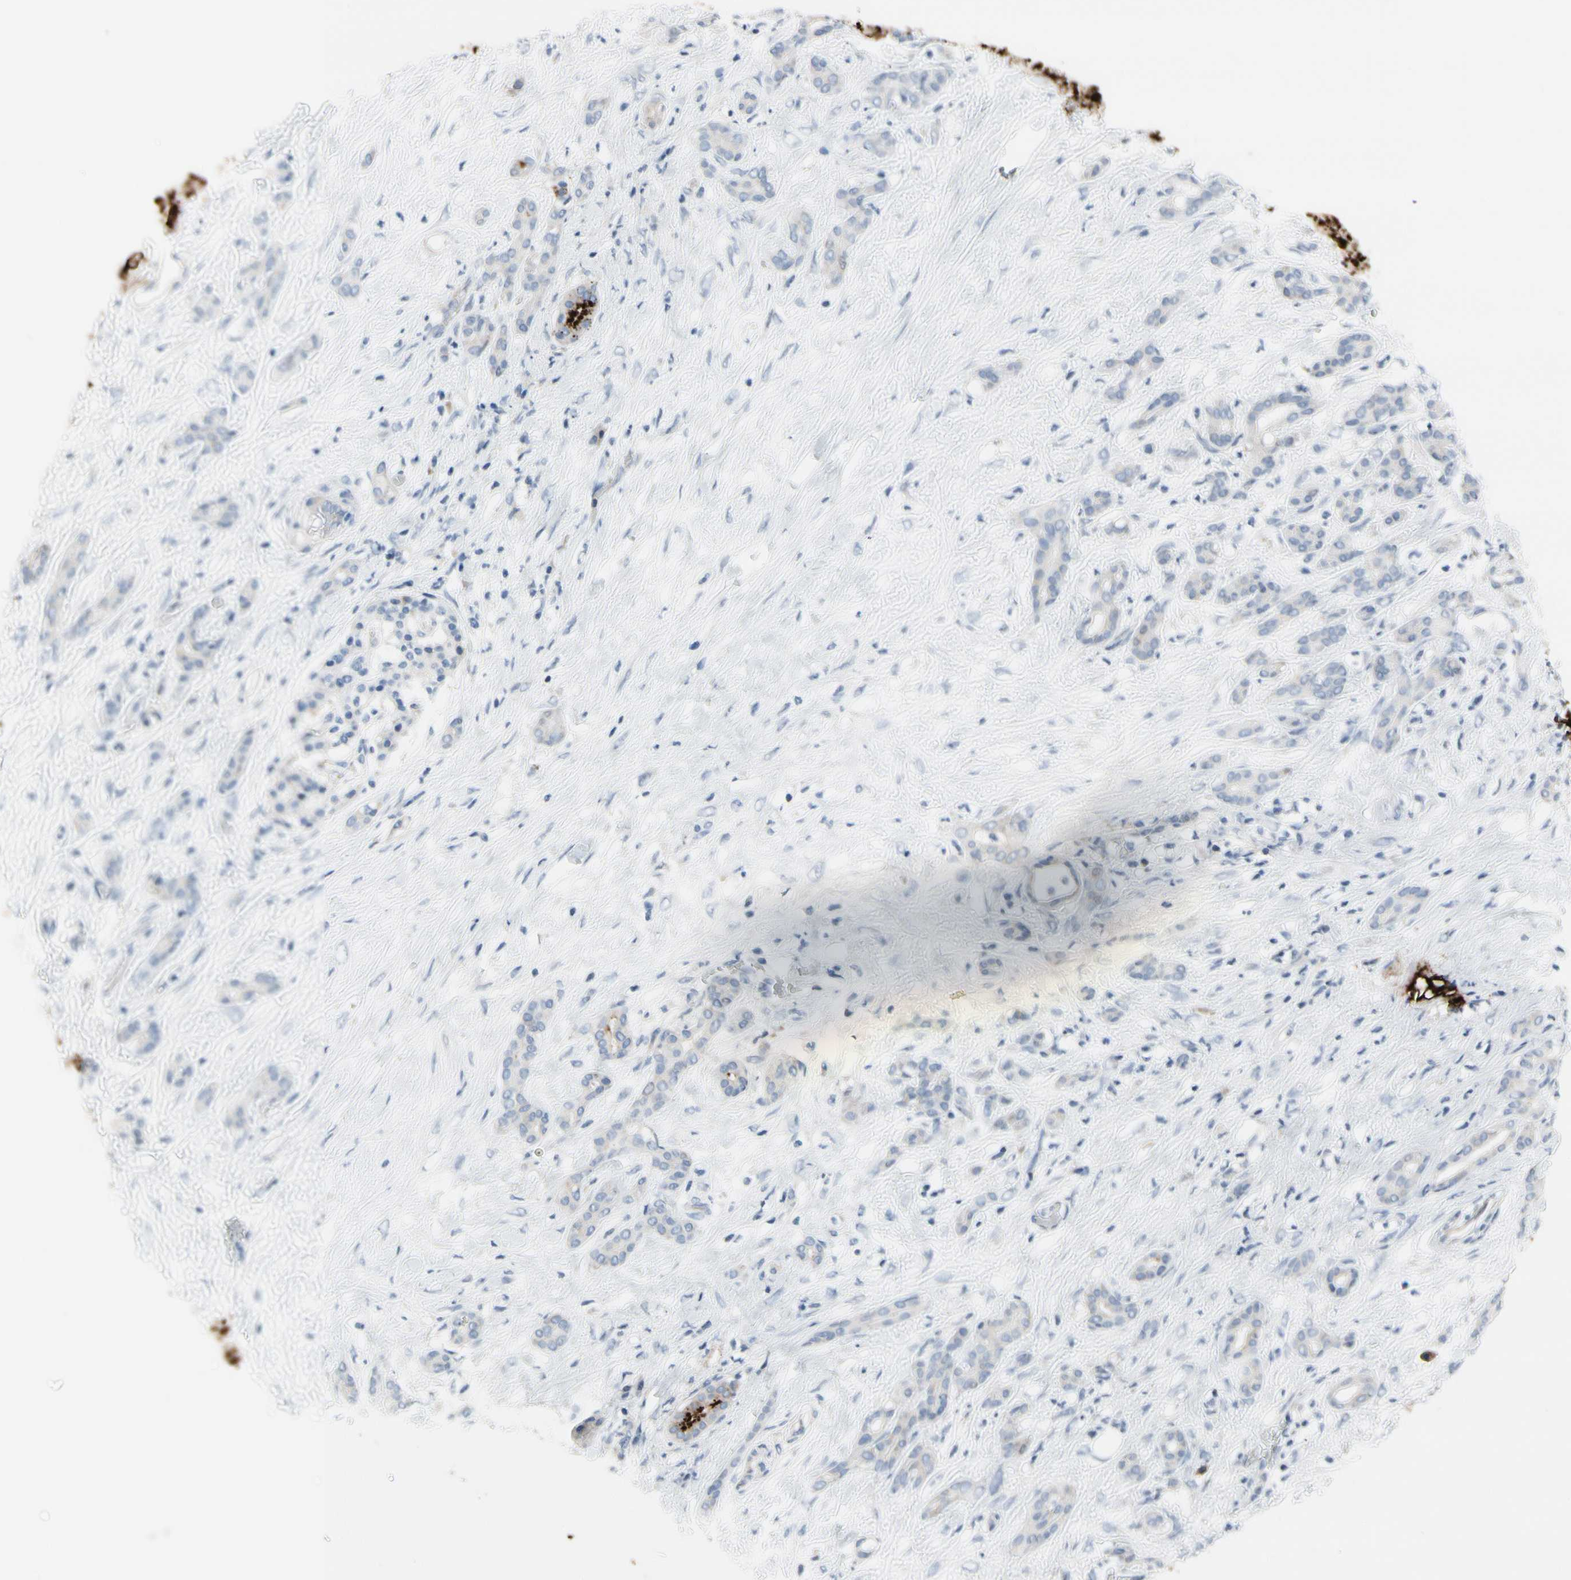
{"staining": {"intensity": "negative", "quantity": "none", "location": "none"}, "tissue": "pancreatic cancer", "cell_type": "Tumor cells", "image_type": "cancer", "snomed": [{"axis": "morphology", "description": "Adenocarcinoma, NOS"}, {"axis": "topography", "description": "Pancreas"}], "caption": "The micrograph demonstrates no significant positivity in tumor cells of pancreatic cancer.", "gene": "MUC5B", "patient": {"sex": "male", "age": 41}}